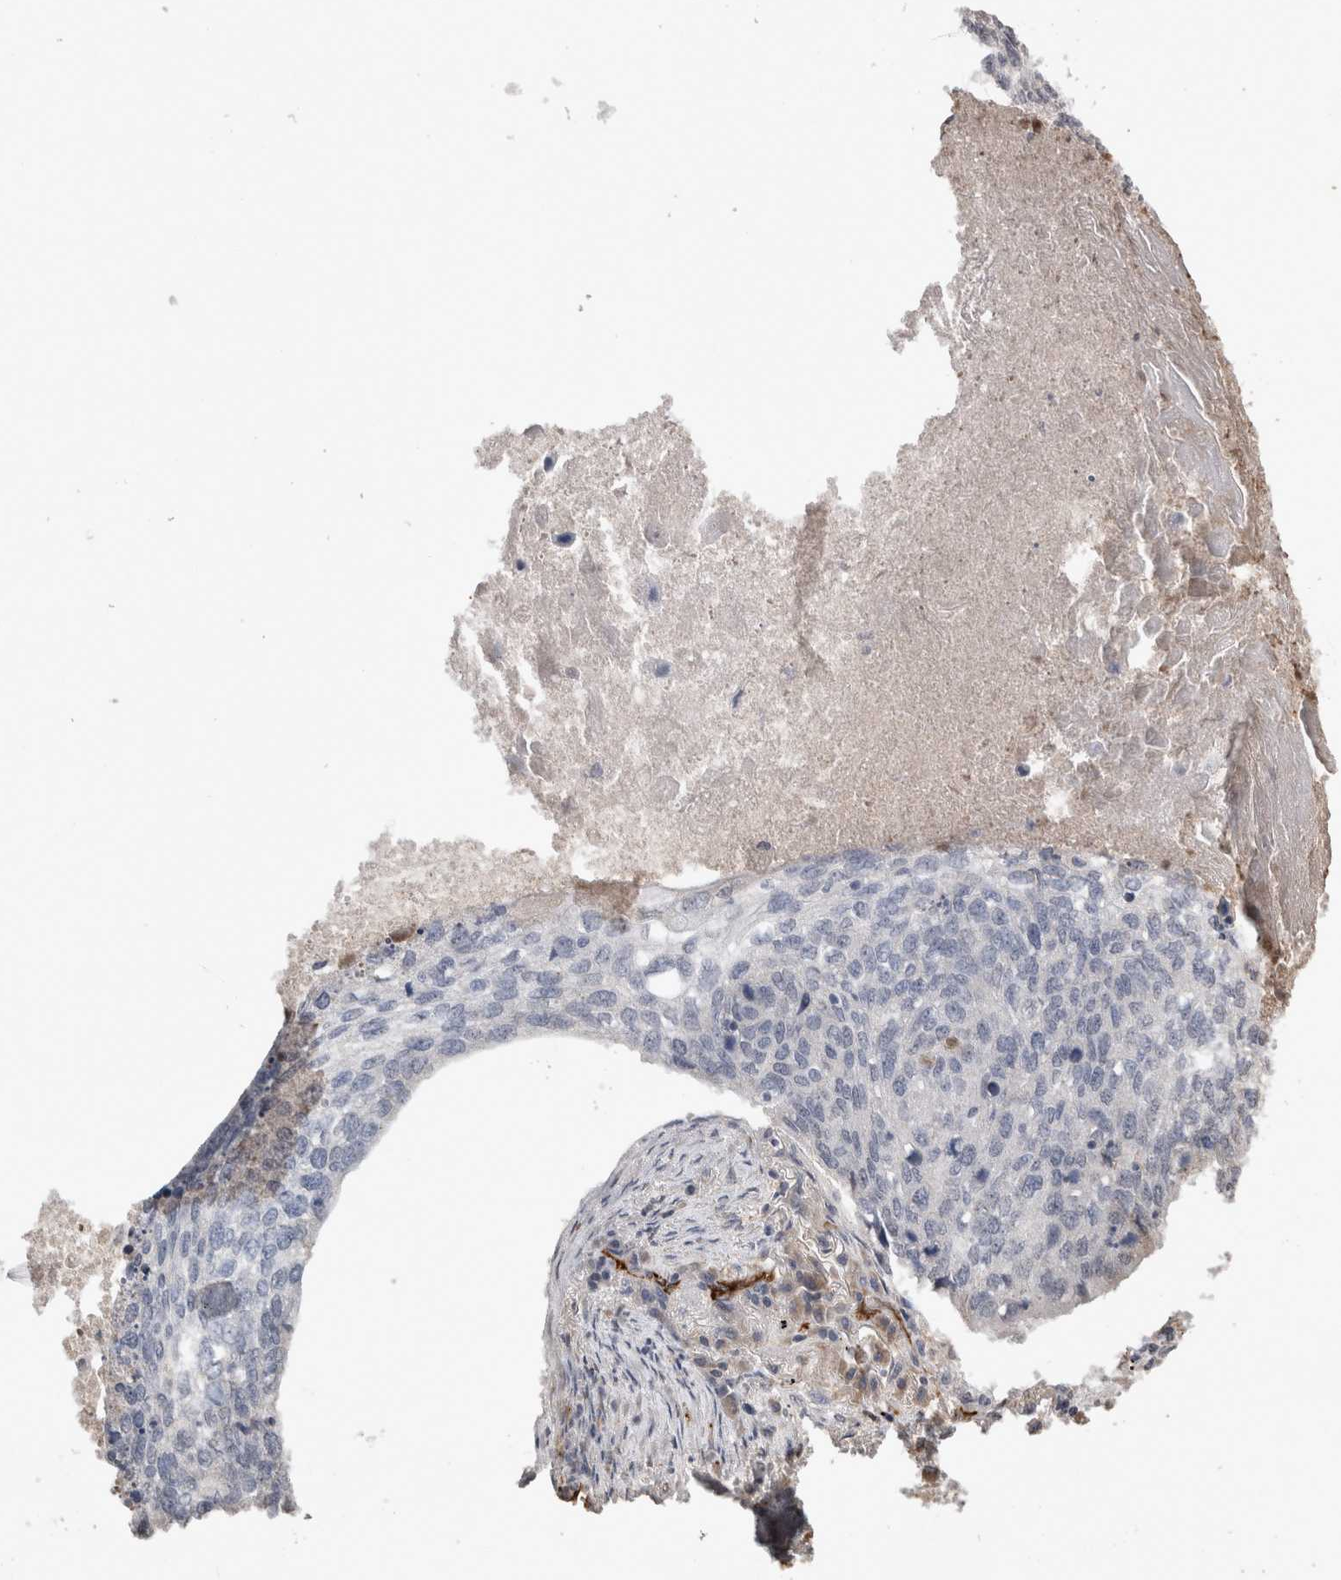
{"staining": {"intensity": "negative", "quantity": "none", "location": "none"}, "tissue": "lung cancer", "cell_type": "Tumor cells", "image_type": "cancer", "snomed": [{"axis": "morphology", "description": "Squamous cell carcinoma, NOS"}, {"axis": "topography", "description": "Lung"}], "caption": "Immunohistochemistry (IHC) of lung cancer (squamous cell carcinoma) reveals no expression in tumor cells.", "gene": "CDH13", "patient": {"sex": "female", "age": 63}}